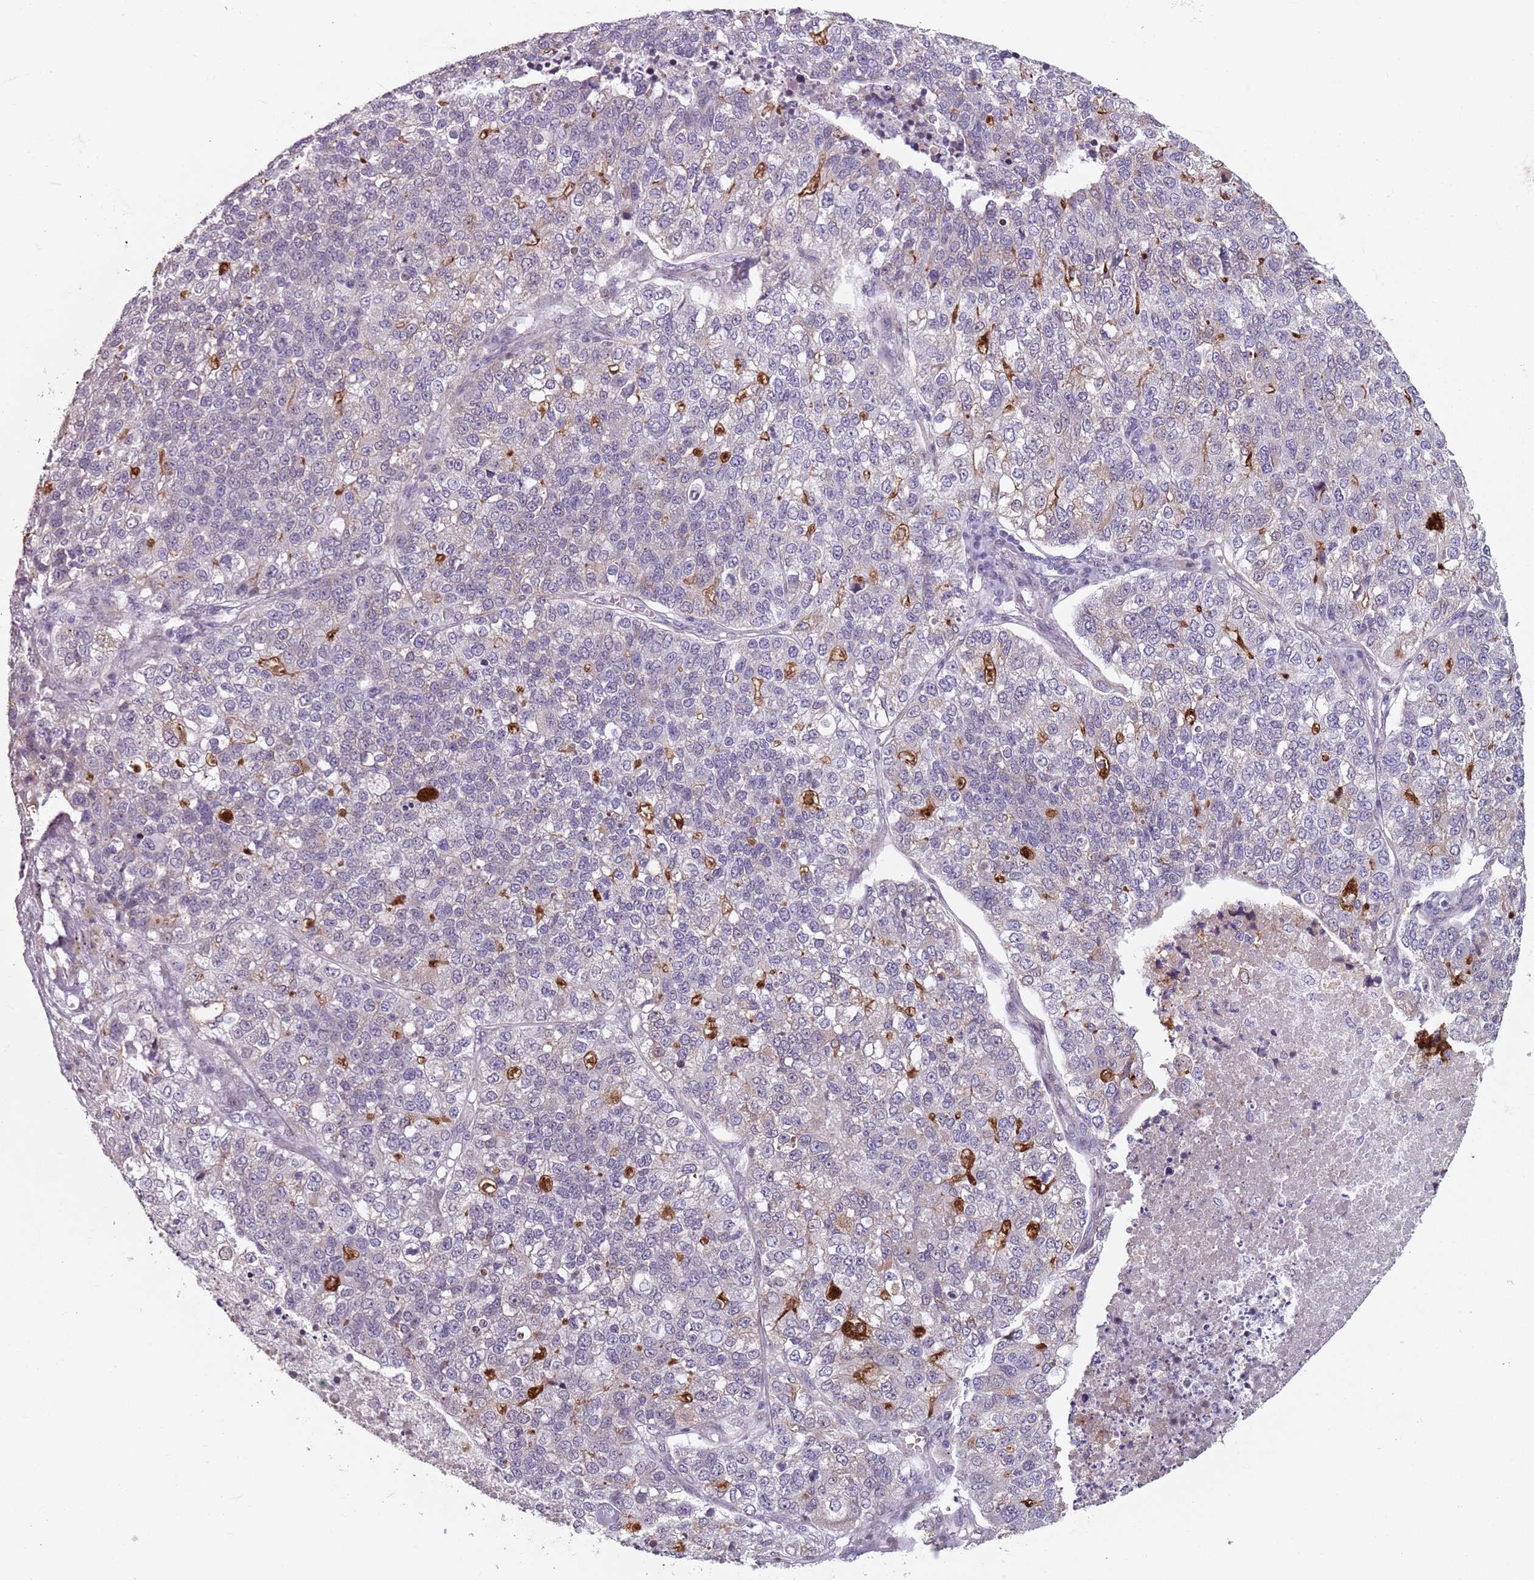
{"staining": {"intensity": "weak", "quantity": "<25%", "location": "cytoplasmic/membranous"}, "tissue": "lung cancer", "cell_type": "Tumor cells", "image_type": "cancer", "snomed": [{"axis": "morphology", "description": "Adenocarcinoma, NOS"}, {"axis": "topography", "description": "Lung"}], "caption": "IHC photomicrograph of neoplastic tissue: adenocarcinoma (lung) stained with DAB (3,3'-diaminobenzidine) shows no significant protein expression in tumor cells.", "gene": "TMC4", "patient": {"sex": "male", "age": 49}}